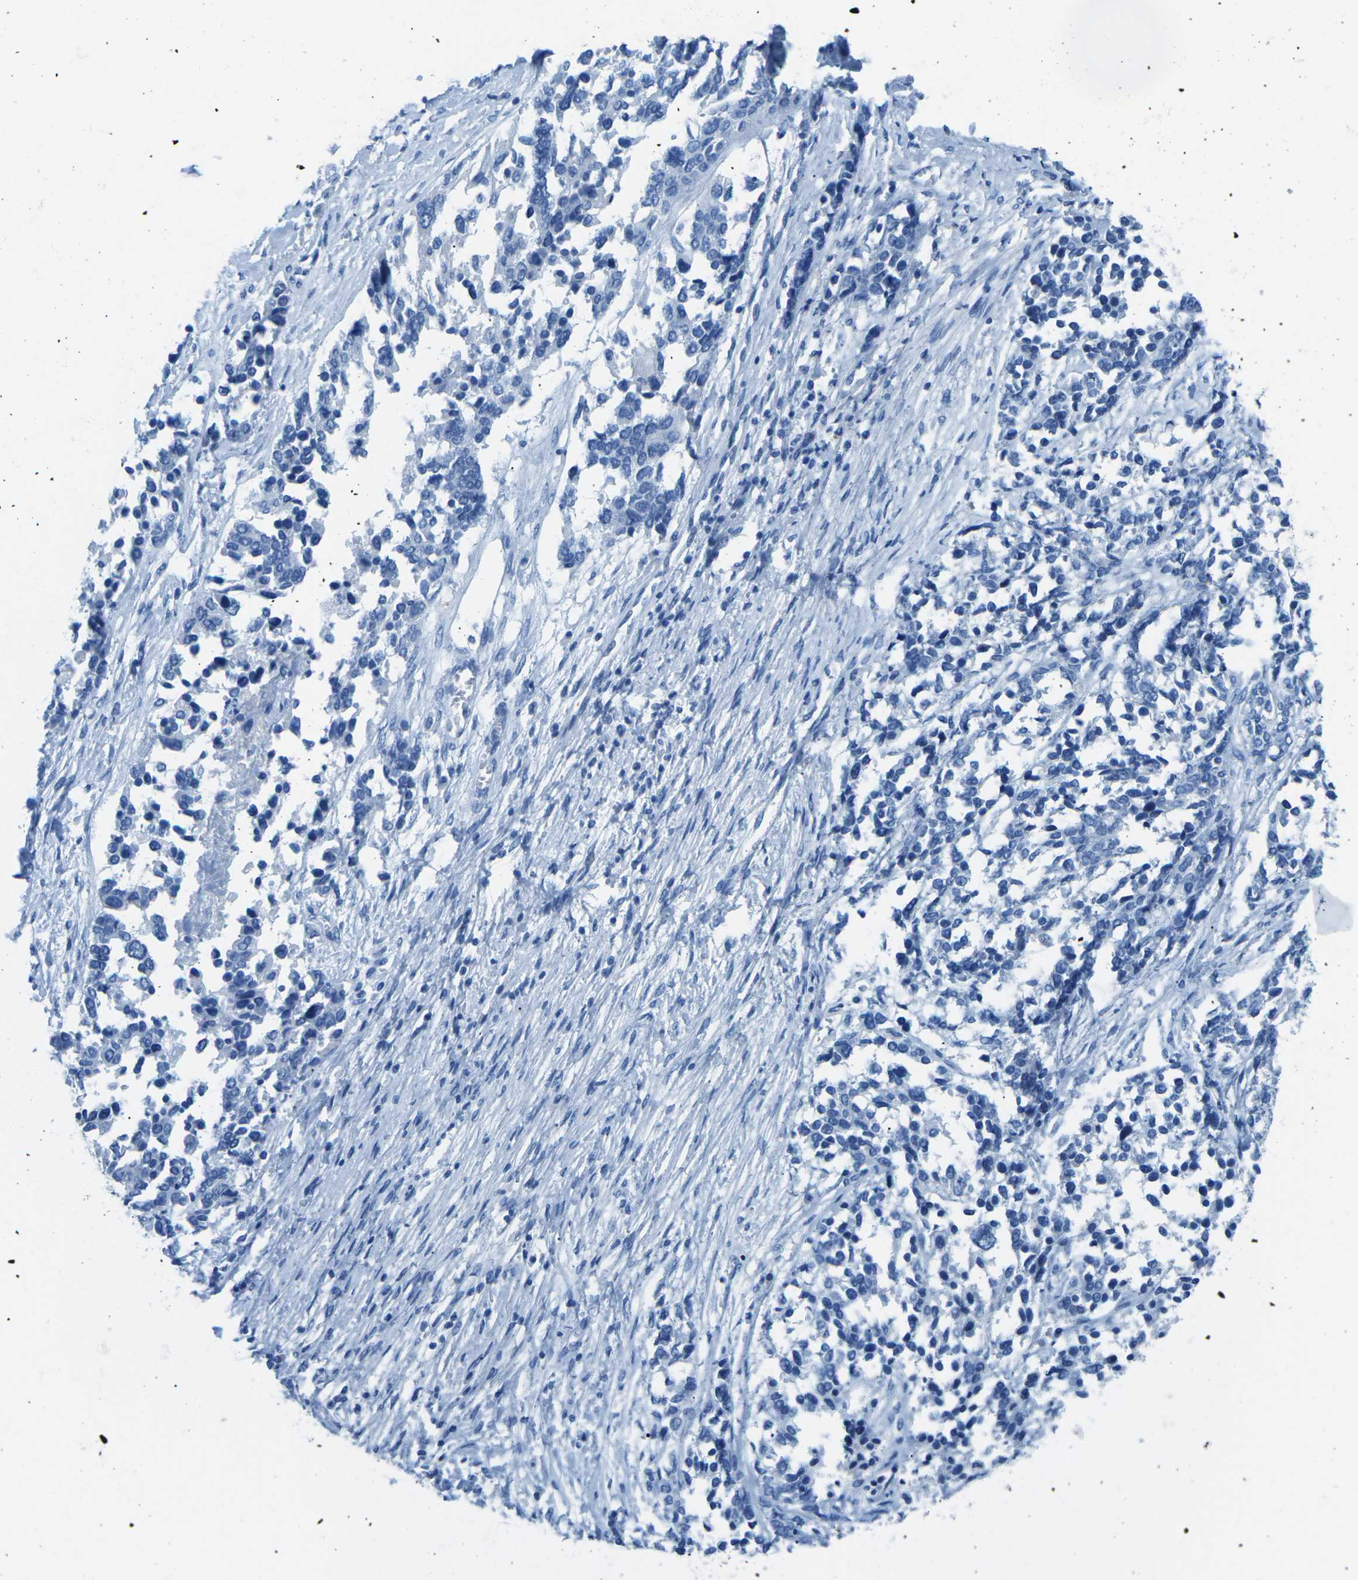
{"staining": {"intensity": "negative", "quantity": "none", "location": "none"}, "tissue": "ovarian cancer", "cell_type": "Tumor cells", "image_type": "cancer", "snomed": [{"axis": "morphology", "description": "Cystadenocarcinoma, serous, NOS"}, {"axis": "topography", "description": "Ovary"}], "caption": "DAB immunohistochemical staining of human ovarian cancer (serous cystadenocarcinoma) demonstrates no significant positivity in tumor cells.", "gene": "MYH8", "patient": {"sex": "female", "age": 44}}